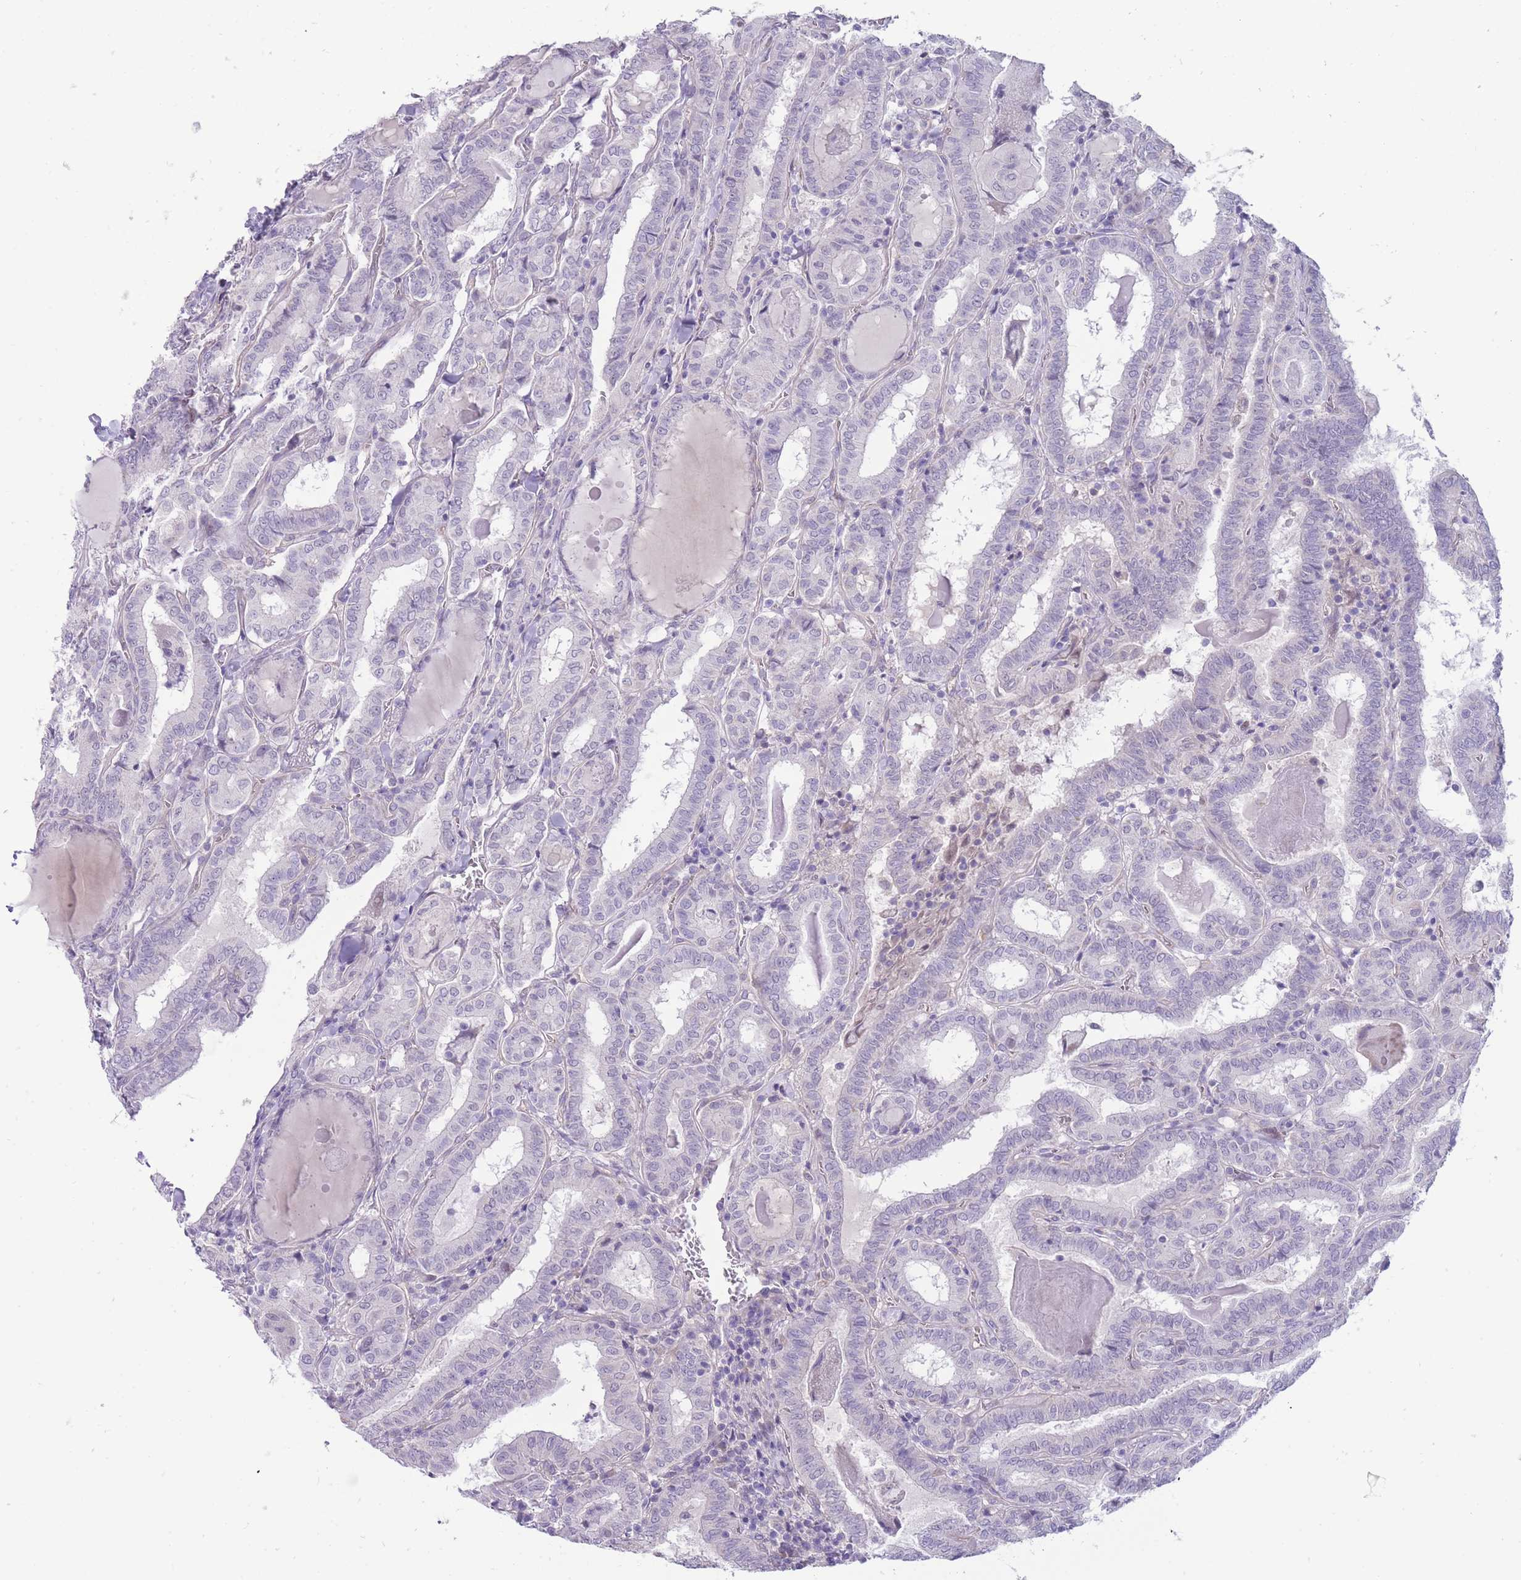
{"staining": {"intensity": "negative", "quantity": "none", "location": "none"}, "tissue": "thyroid cancer", "cell_type": "Tumor cells", "image_type": "cancer", "snomed": [{"axis": "morphology", "description": "Papillary adenocarcinoma, NOS"}, {"axis": "topography", "description": "Thyroid gland"}], "caption": "Immunohistochemical staining of thyroid papillary adenocarcinoma demonstrates no significant staining in tumor cells.", "gene": "ERICH4", "patient": {"sex": "female", "age": 72}}